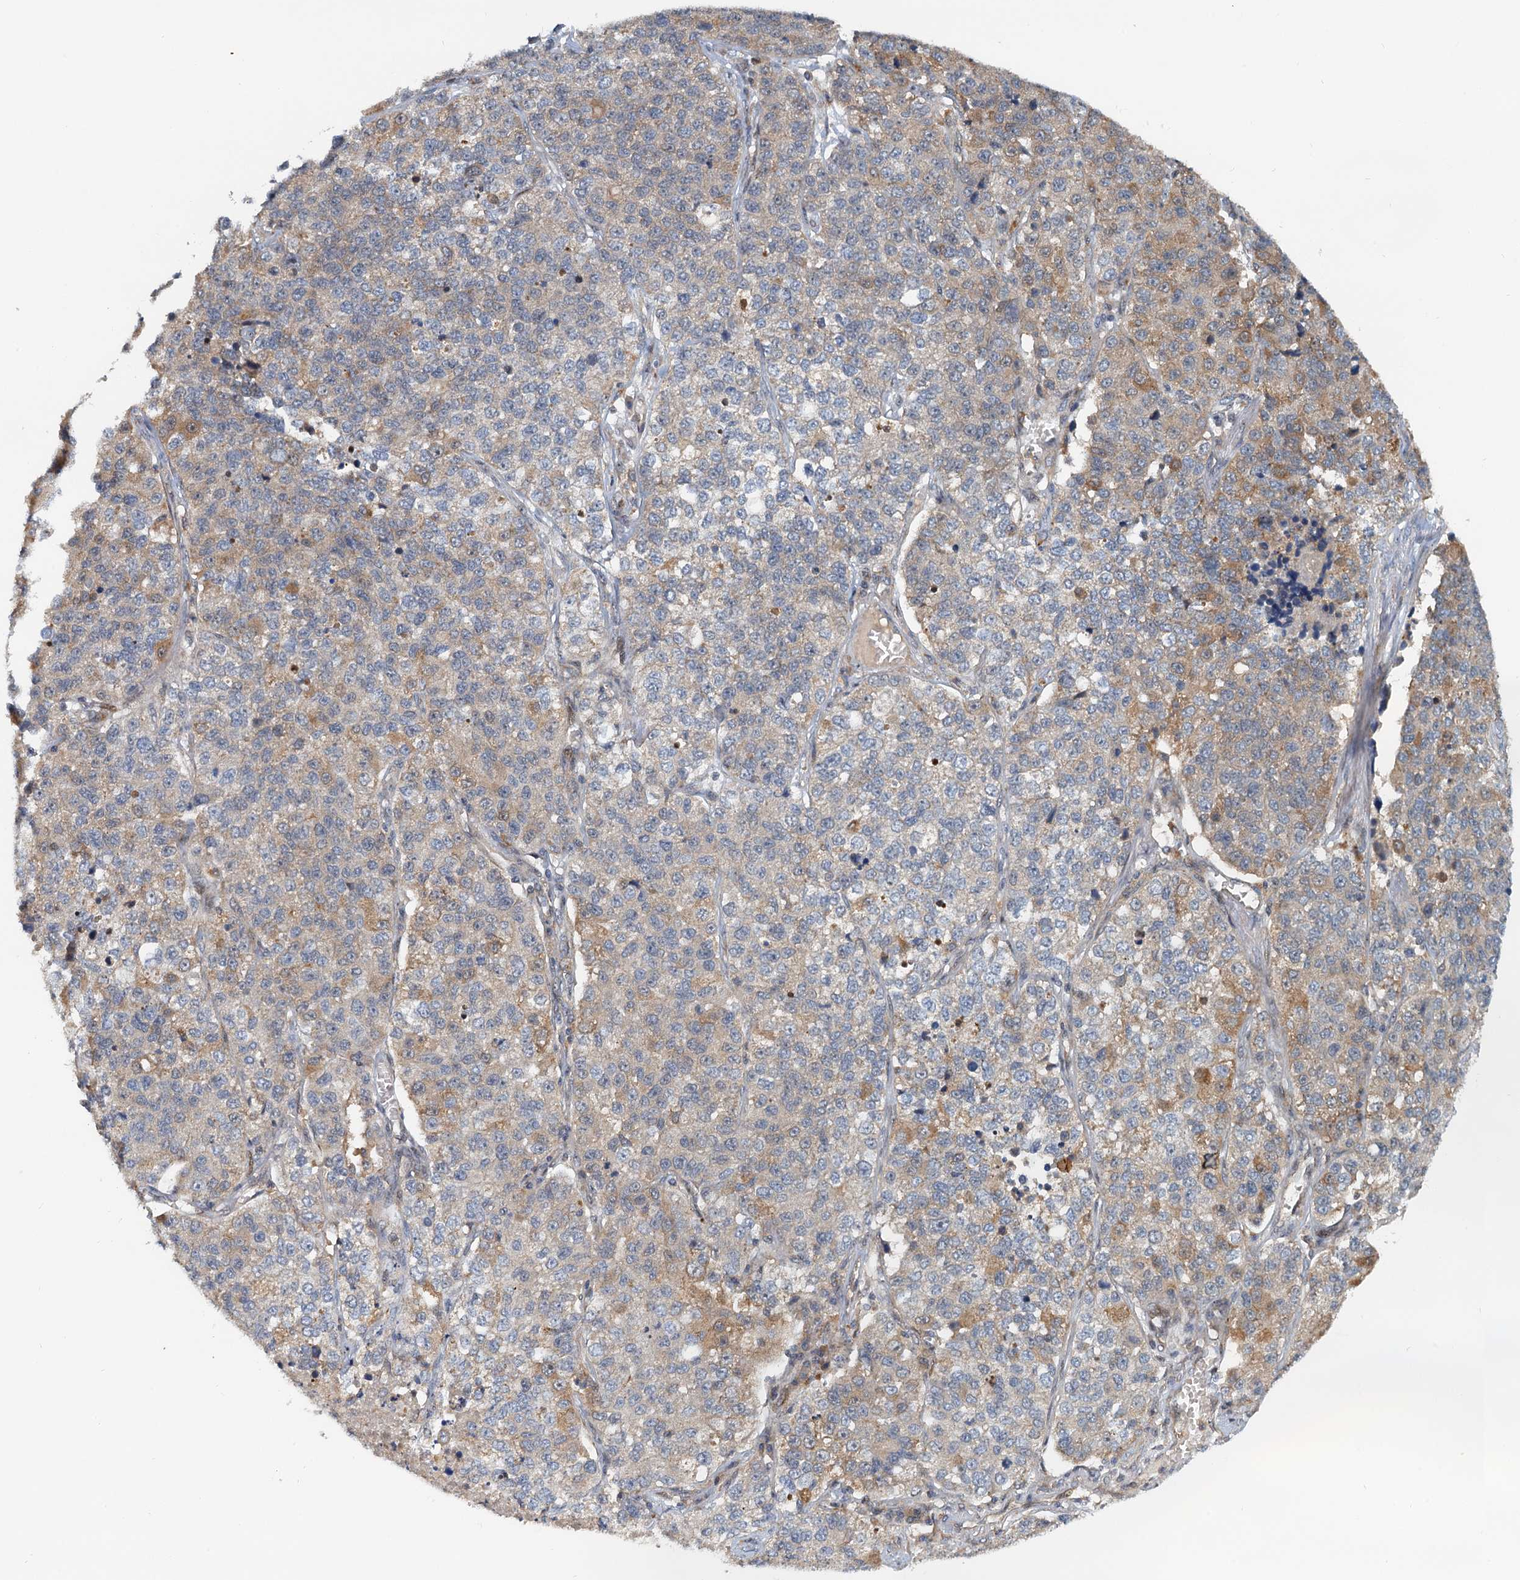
{"staining": {"intensity": "moderate", "quantity": "<25%", "location": "cytoplasmic/membranous"}, "tissue": "lung cancer", "cell_type": "Tumor cells", "image_type": "cancer", "snomed": [{"axis": "morphology", "description": "Adenocarcinoma, NOS"}, {"axis": "topography", "description": "Lung"}], "caption": "Human lung cancer (adenocarcinoma) stained for a protein (brown) displays moderate cytoplasmic/membranous positive positivity in approximately <25% of tumor cells.", "gene": "TOLLIP", "patient": {"sex": "male", "age": 49}}